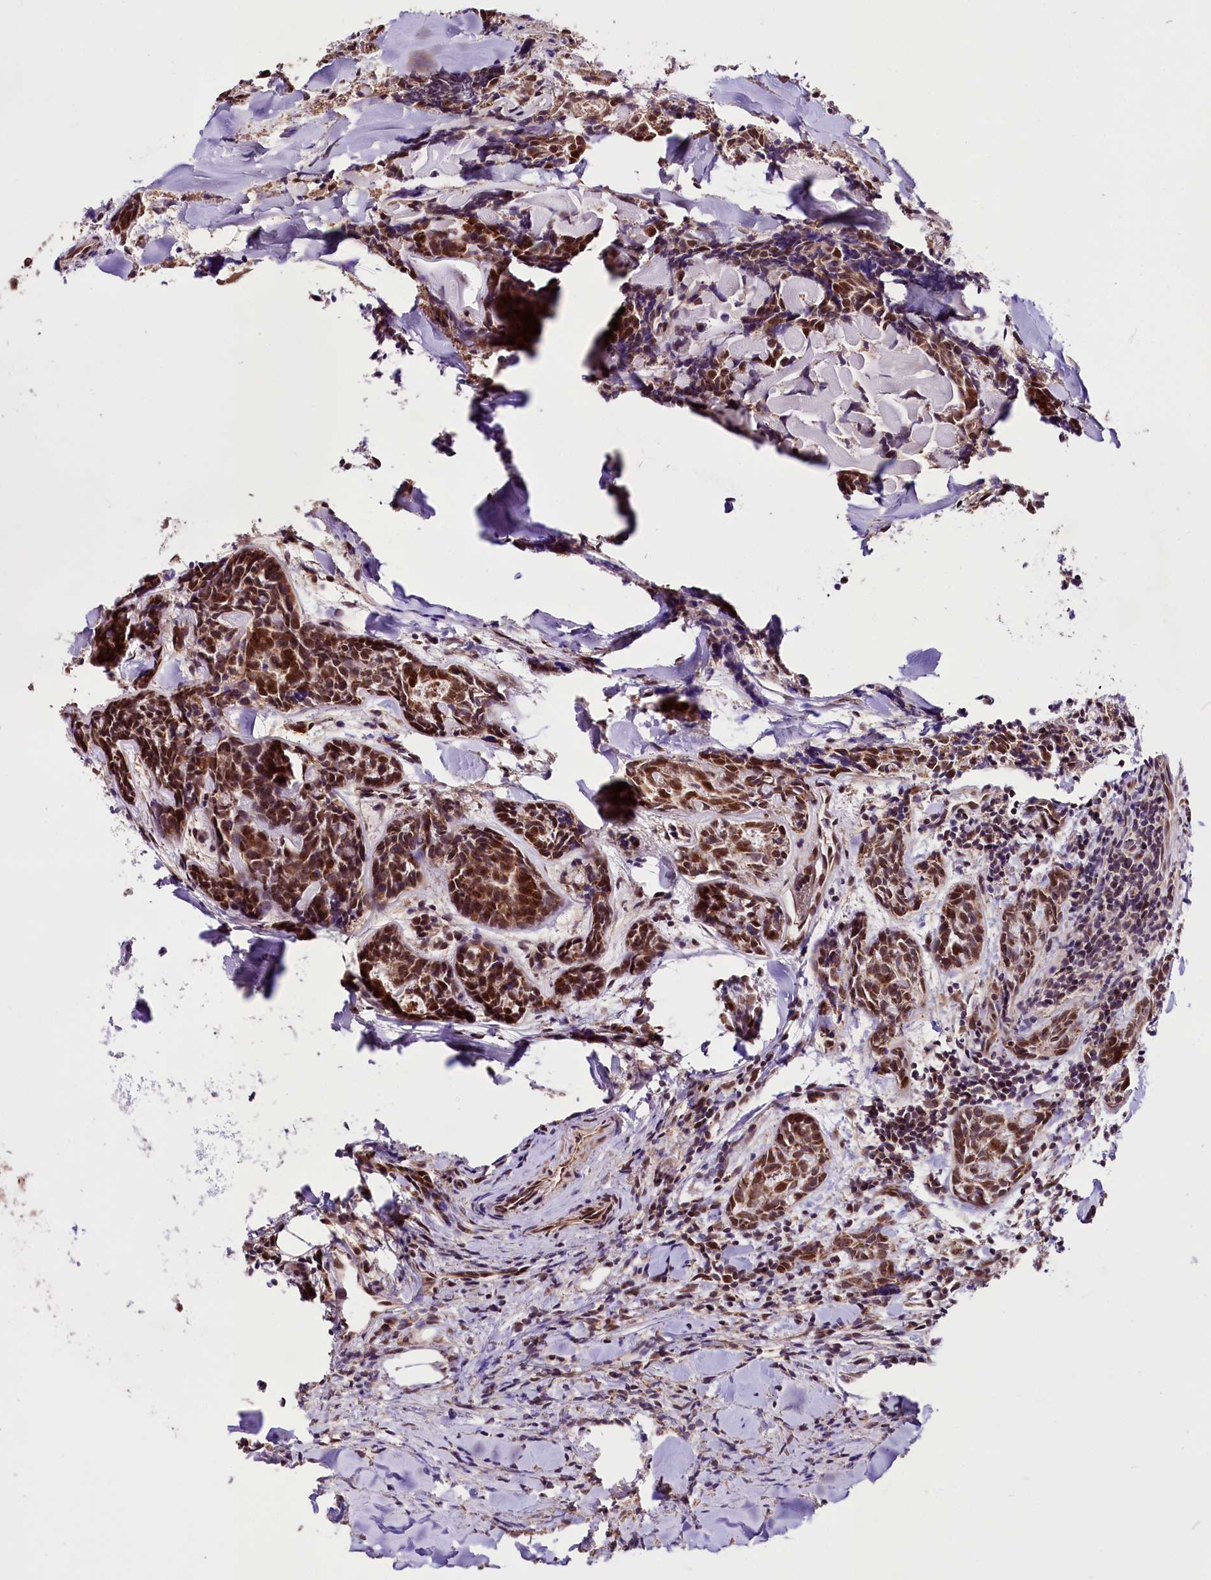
{"staining": {"intensity": "moderate", "quantity": ">75%", "location": "cytoplasmic/membranous"}, "tissue": "head and neck cancer", "cell_type": "Tumor cells", "image_type": "cancer", "snomed": [{"axis": "morphology", "description": "Adenocarcinoma, NOS"}, {"axis": "topography", "description": "Salivary gland"}, {"axis": "topography", "description": "Head-Neck"}], "caption": "This histopathology image displays head and neck cancer (adenocarcinoma) stained with immunohistochemistry (IHC) to label a protein in brown. The cytoplasmic/membranous of tumor cells show moderate positivity for the protein. Nuclei are counter-stained blue.", "gene": "ST7", "patient": {"sex": "female", "age": 63}}